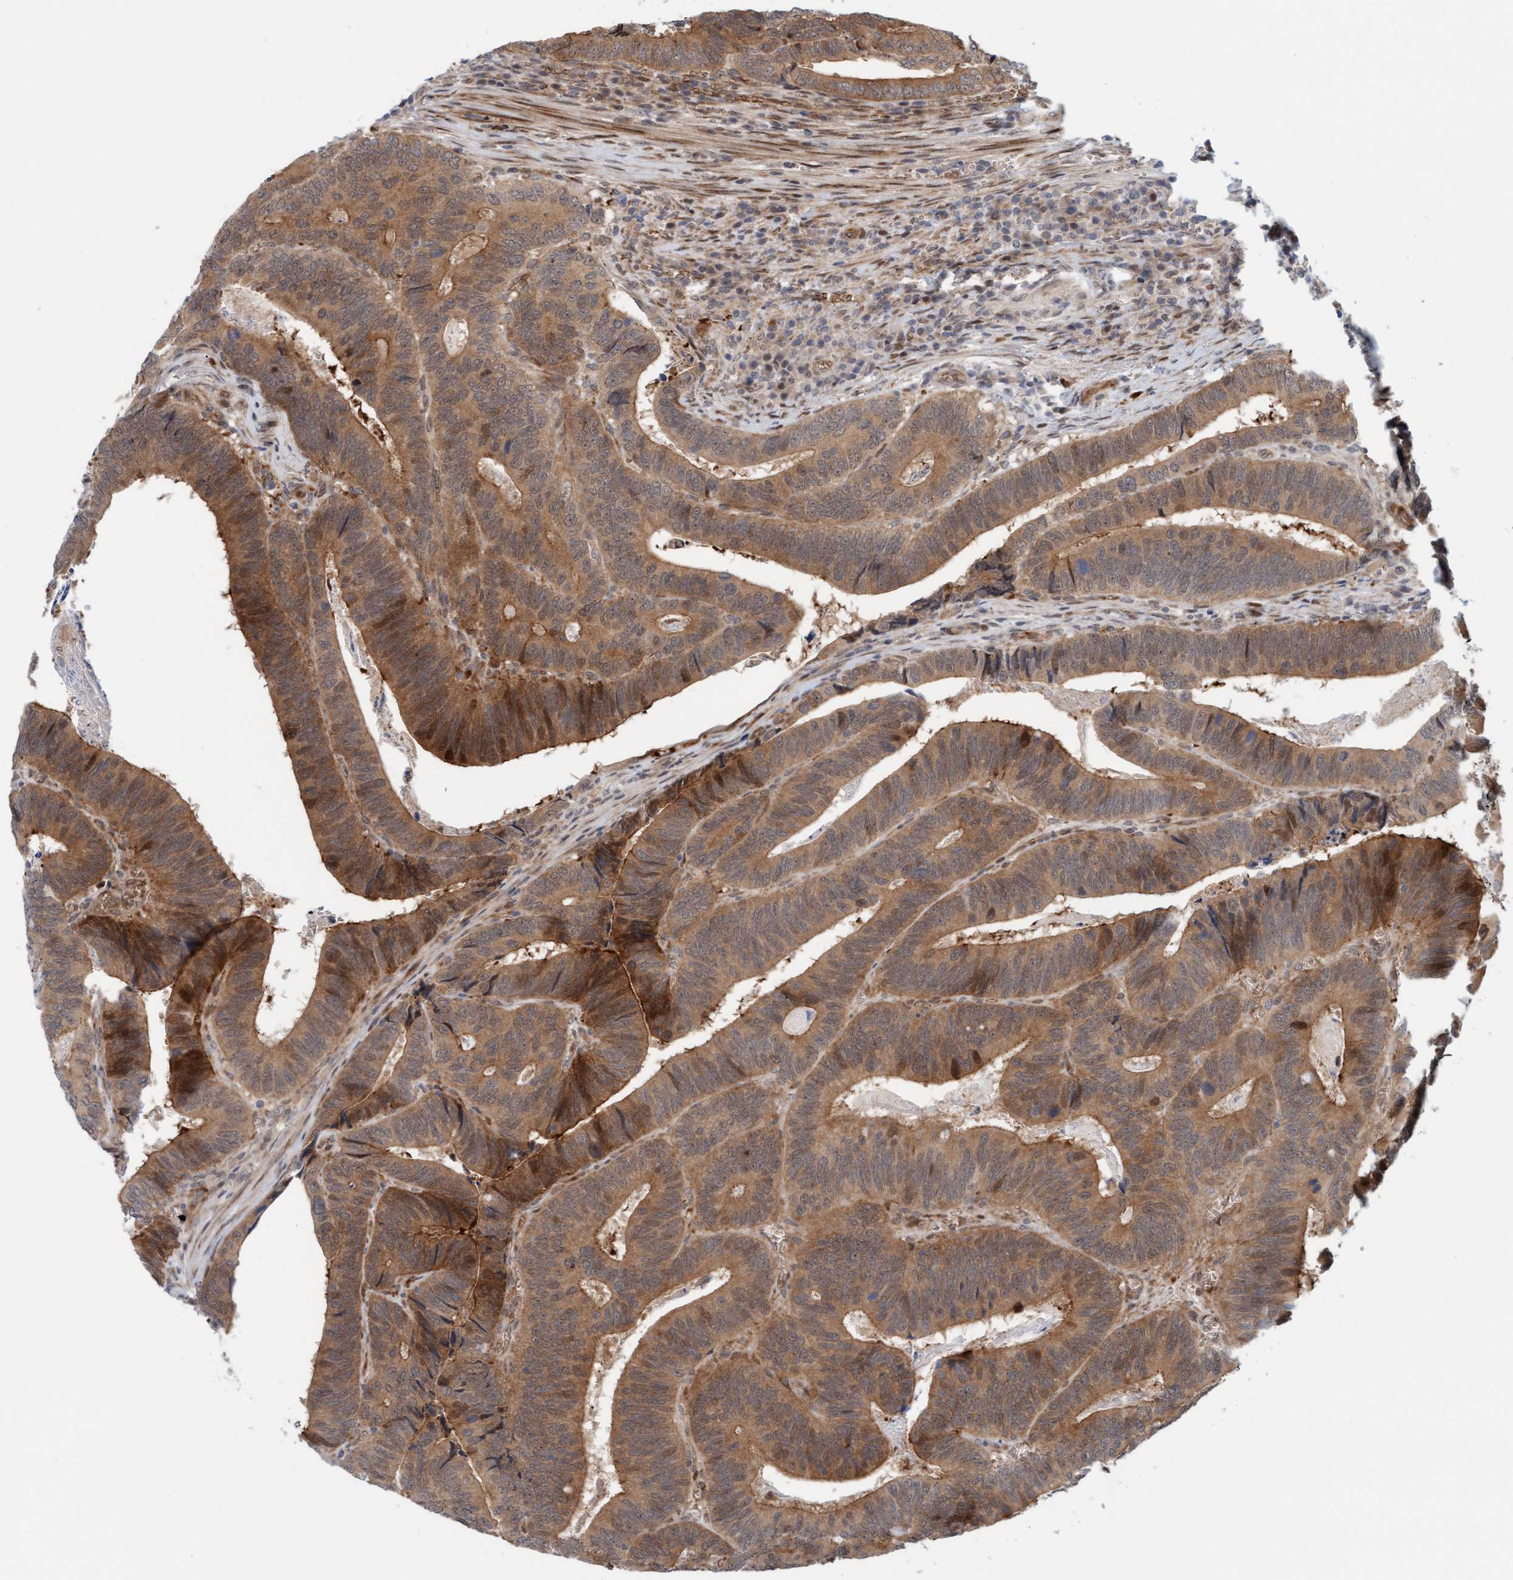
{"staining": {"intensity": "moderate", "quantity": ">75%", "location": "cytoplasmic/membranous,nuclear"}, "tissue": "colorectal cancer", "cell_type": "Tumor cells", "image_type": "cancer", "snomed": [{"axis": "morphology", "description": "Inflammation, NOS"}, {"axis": "morphology", "description": "Adenocarcinoma, NOS"}, {"axis": "topography", "description": "Colon"}], "caption": "Immunohistochemistry (IHC) image of colorectal cancer (adenocarcinoma) stained for a protein (brown), which displays medium levels of moderate cytoplasmic/membranous and nuclear staining in about >75% of tumor cells.", "gene": "EIF4EBP1", "patient": {"sex": "male", "age": 72}}